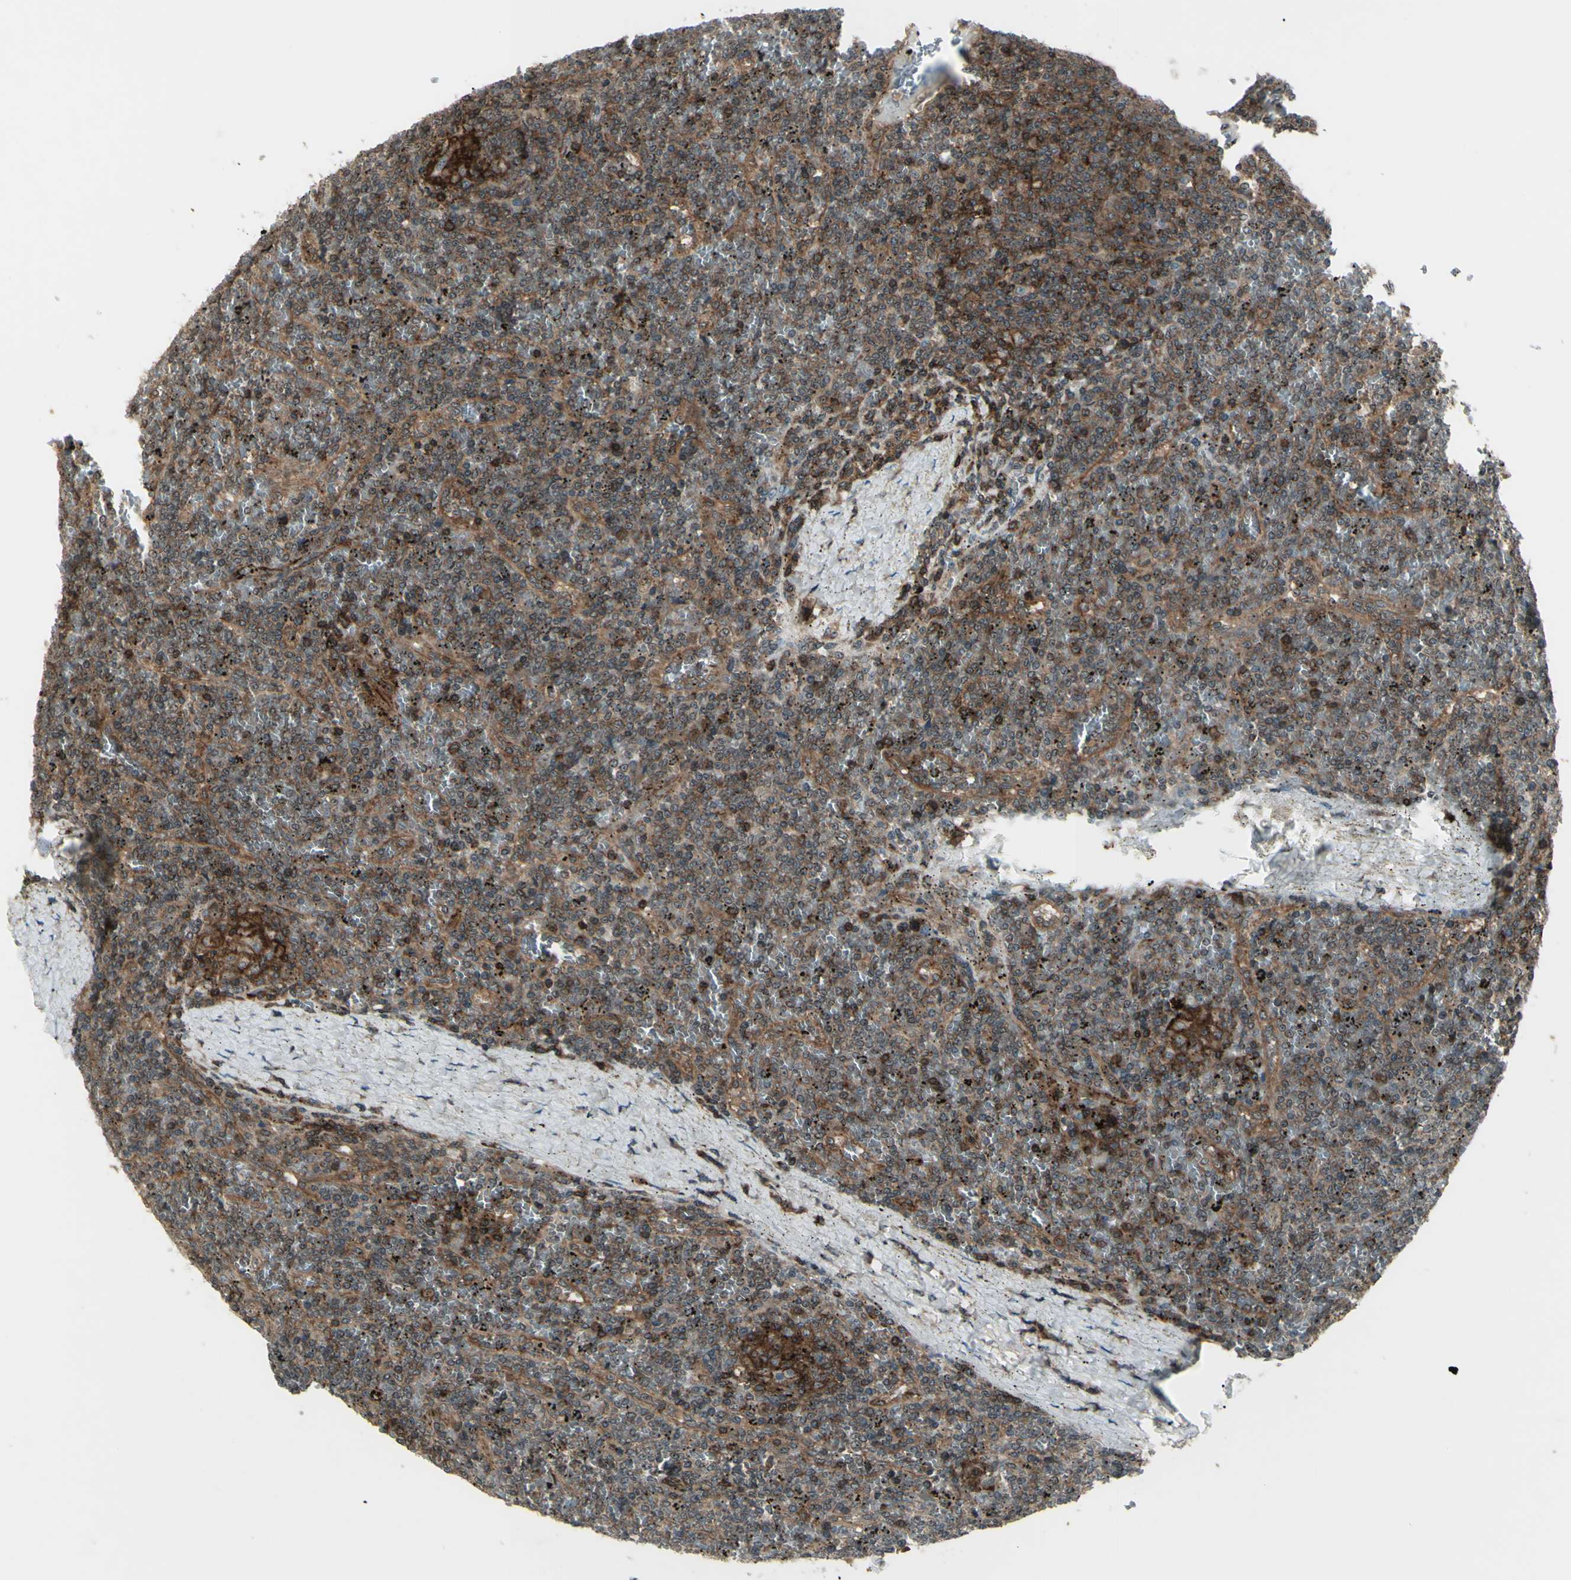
{"staining": {"intensity": "moderate", "quantity": ">75%", "location": "cytoplasmic/membranous"}, "tissue": "lymphoma", "cell_type": "Tumor cells", "image_type": "cancer", "snomed": [{"axis": "morphology", "description": "Malignant lymphoma, non-Hodgkin's type, Low grade"}, {"axis": "topography", "description": "Spleen"}], "caption": "Lymphoma tissue displays moderate cytoplasmic/membranous staining in approximately >75% of tumor cells, visualized by immunohistochemistry.", "gene": "FXYD5", "patient": {"sex": "female", "age": 19}}